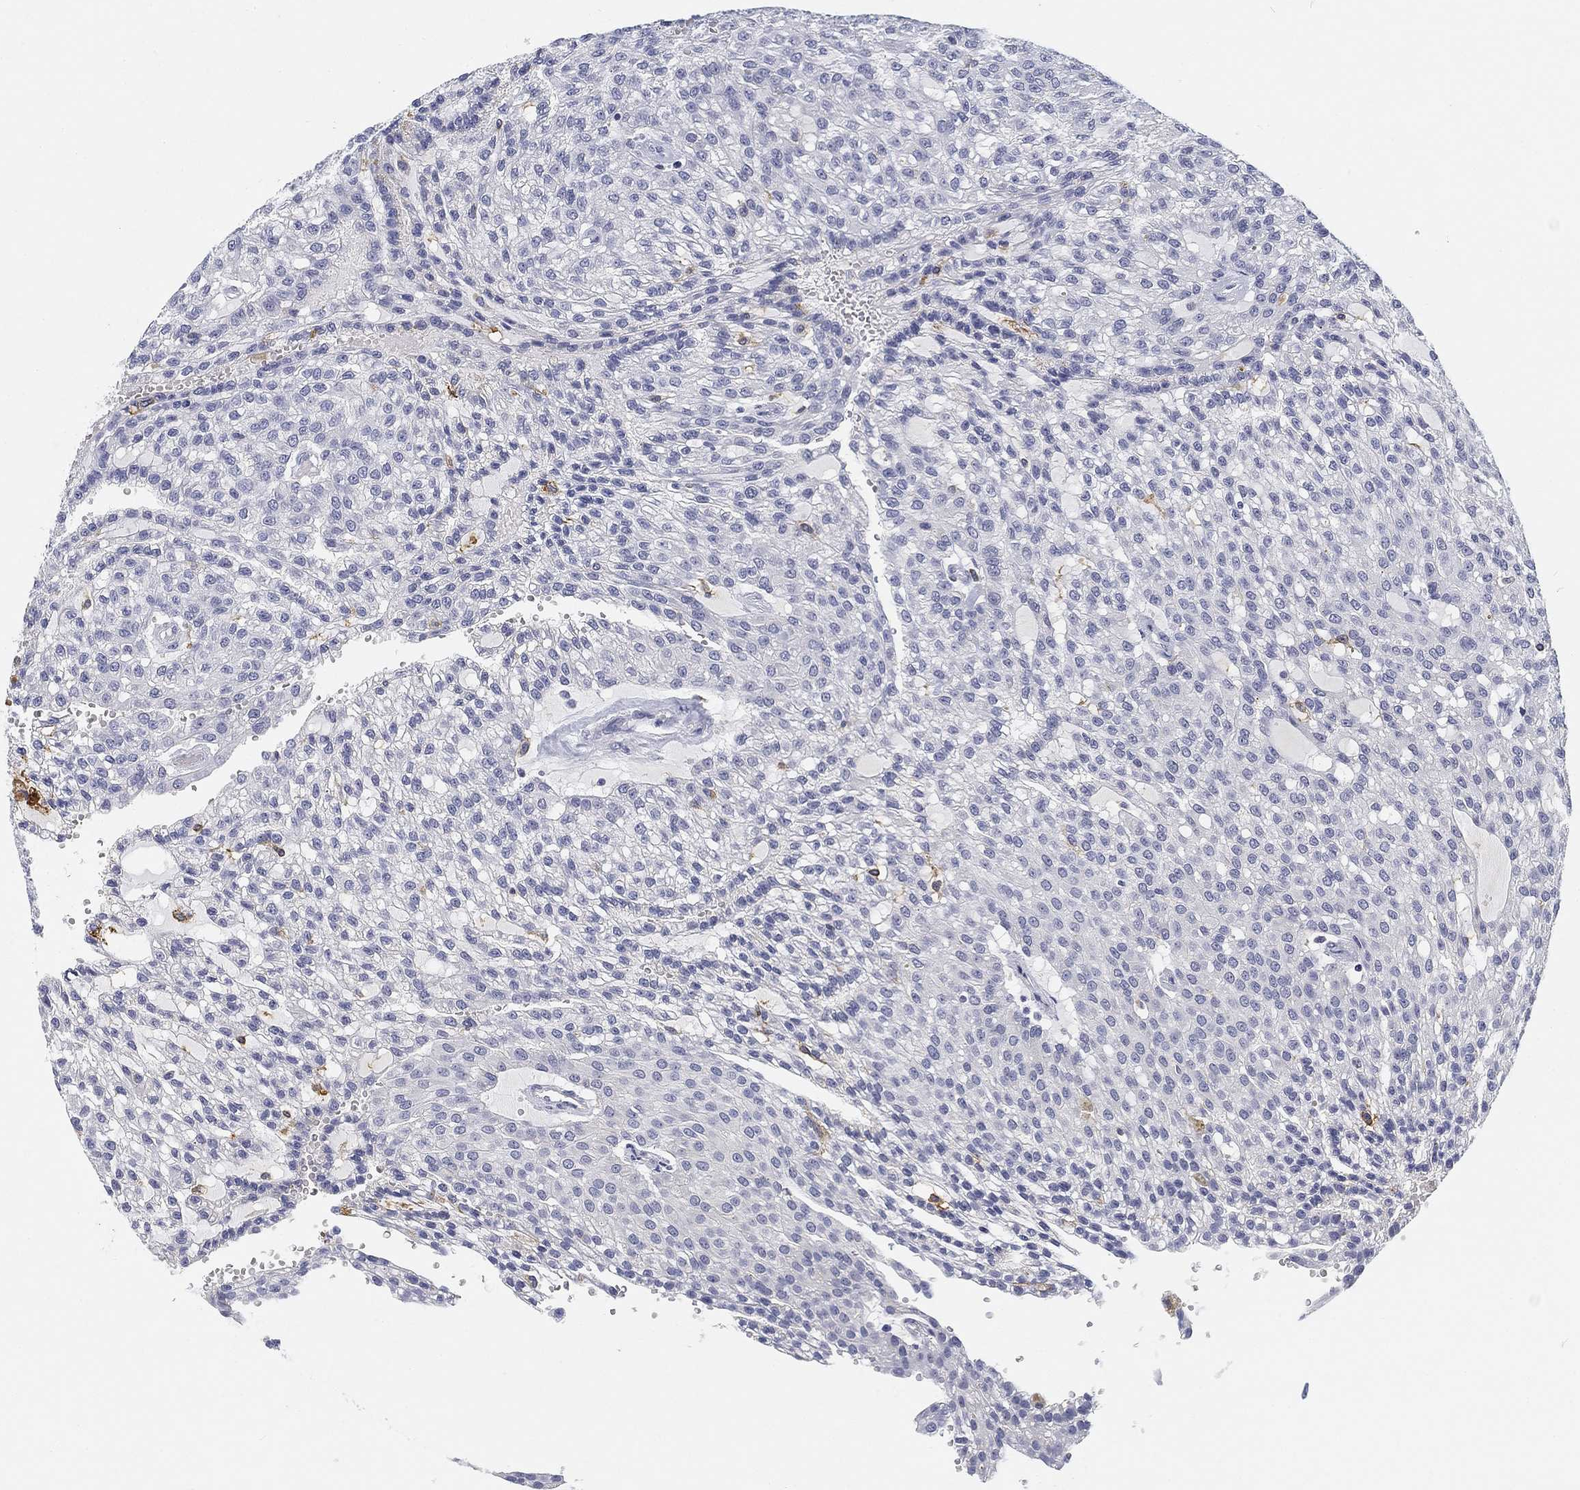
{"staining": {"intensity": "negative", "quantity": "none", "location": "none"}, "tissue": "renal cancer", "cell_type": "Tumor cells", "image_type": "cancer", "snomed": [{"axis": "morphology", "description": "Adenocarcinoma, NOS"}, {"axis": "topography", "description": "Kidney"}], "caption": "This is an immunohistochemistry (IHC) micrograph of renal adenocarcinoma. There is no expression in tumor cells.", "gene": "SLC2A5", "patient": {"sex": "male", "age": 63}}